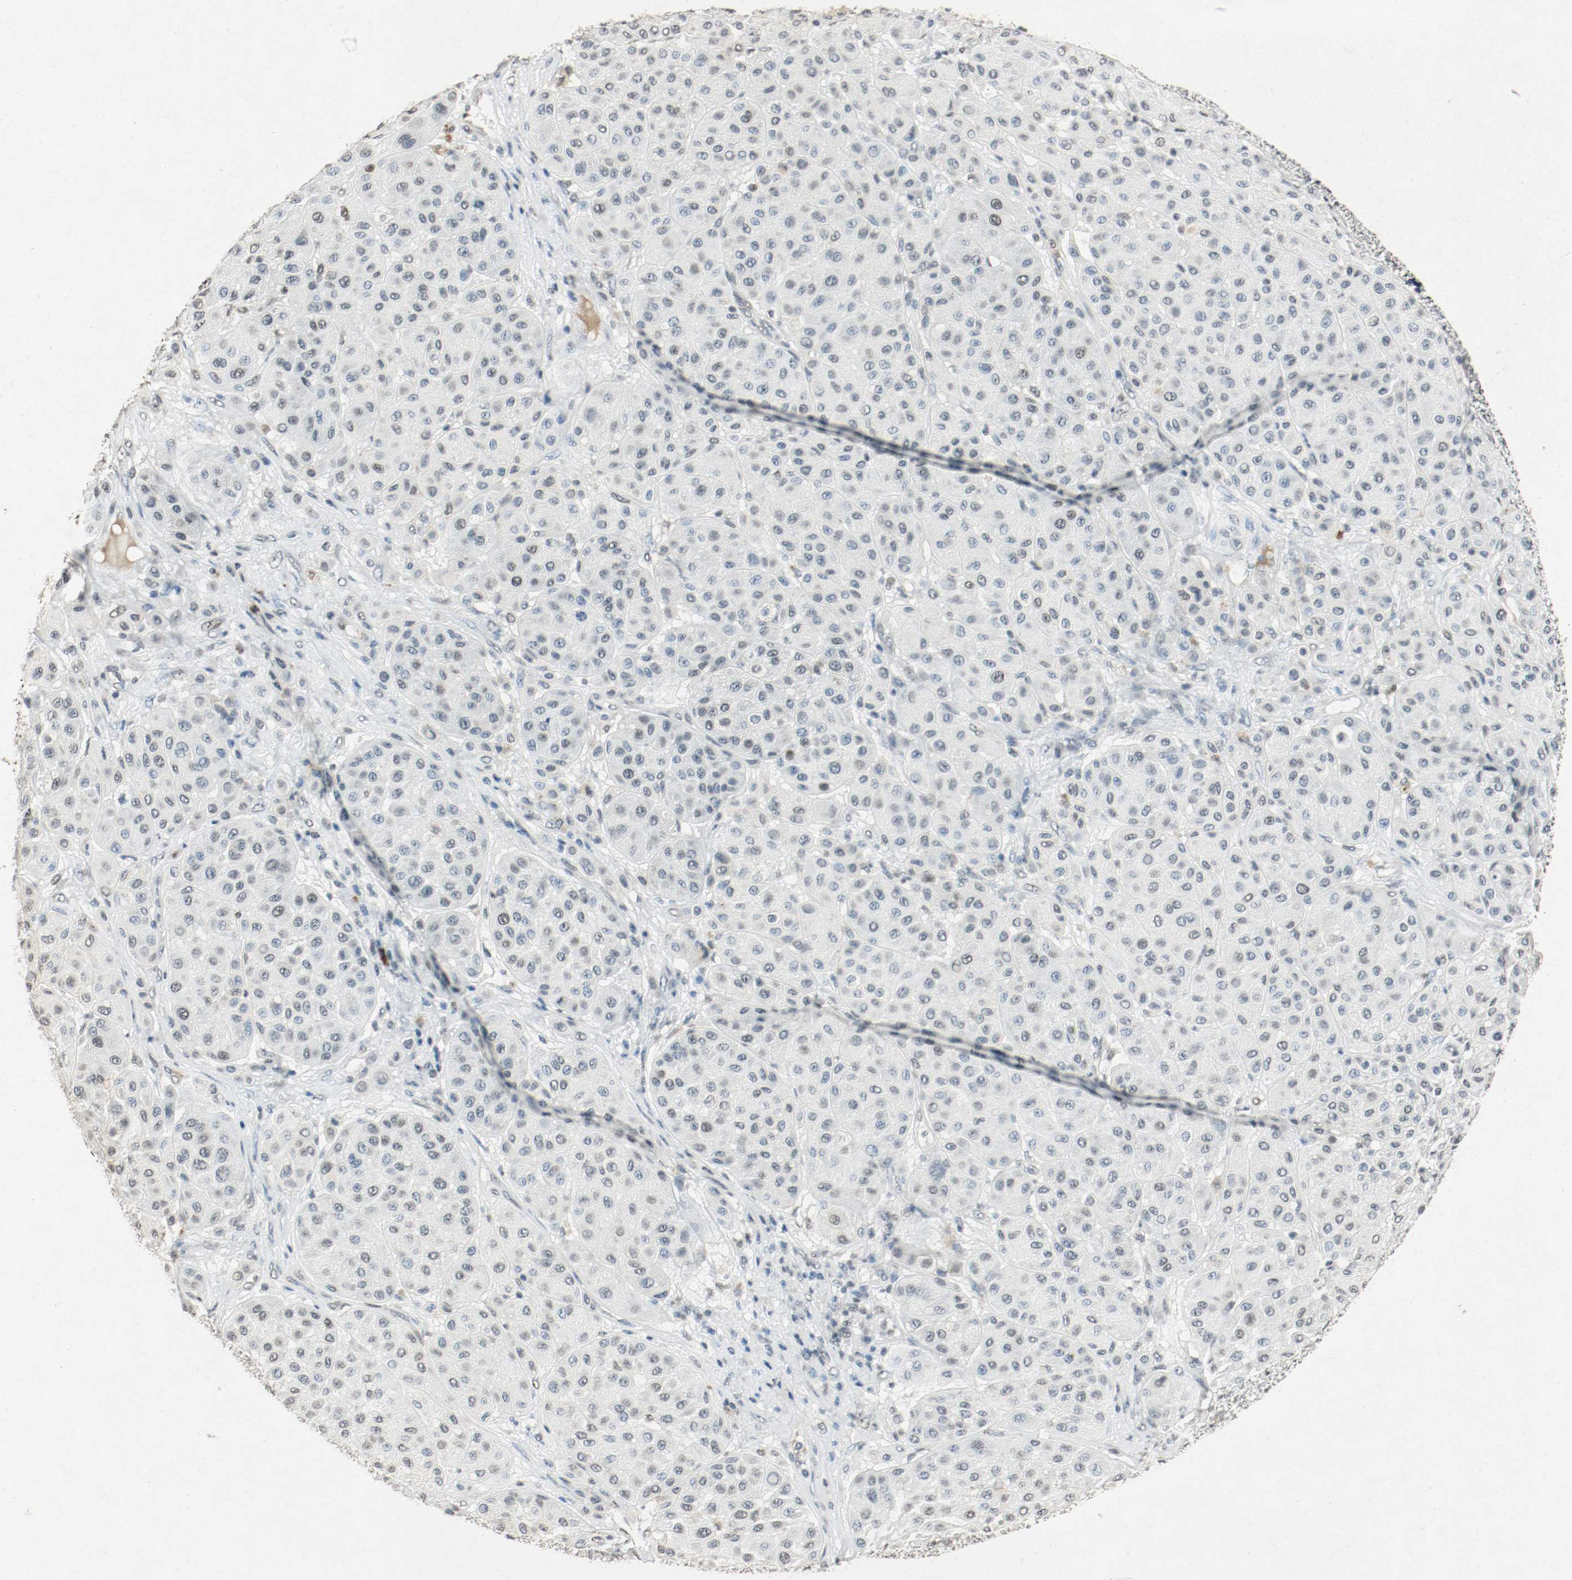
{"staining": {"intensity": "weak", "quantity": "25%-75%", "location": "nuclear"}, "tissue": "melanoma", "cell_type": "Tumor cells", "image_type": "cancer", "snomed": [{"axis": "morphology", "description": "Normal tissue, NOS"}, {"axis": "morphology", "description": "Malignant melanoma, Metastatic site"}, {"axis": "topography", "description": "Skin"}], "caption": "Melanoma stained with immunohistochemistry (IHC) displays weak nuclear expression in about 25%-75% of tumor cells. (IHC, brightfield microscopy, high magnification).", "gene": "DNMT1", "patient": {"sex": "male", "age": 41}}